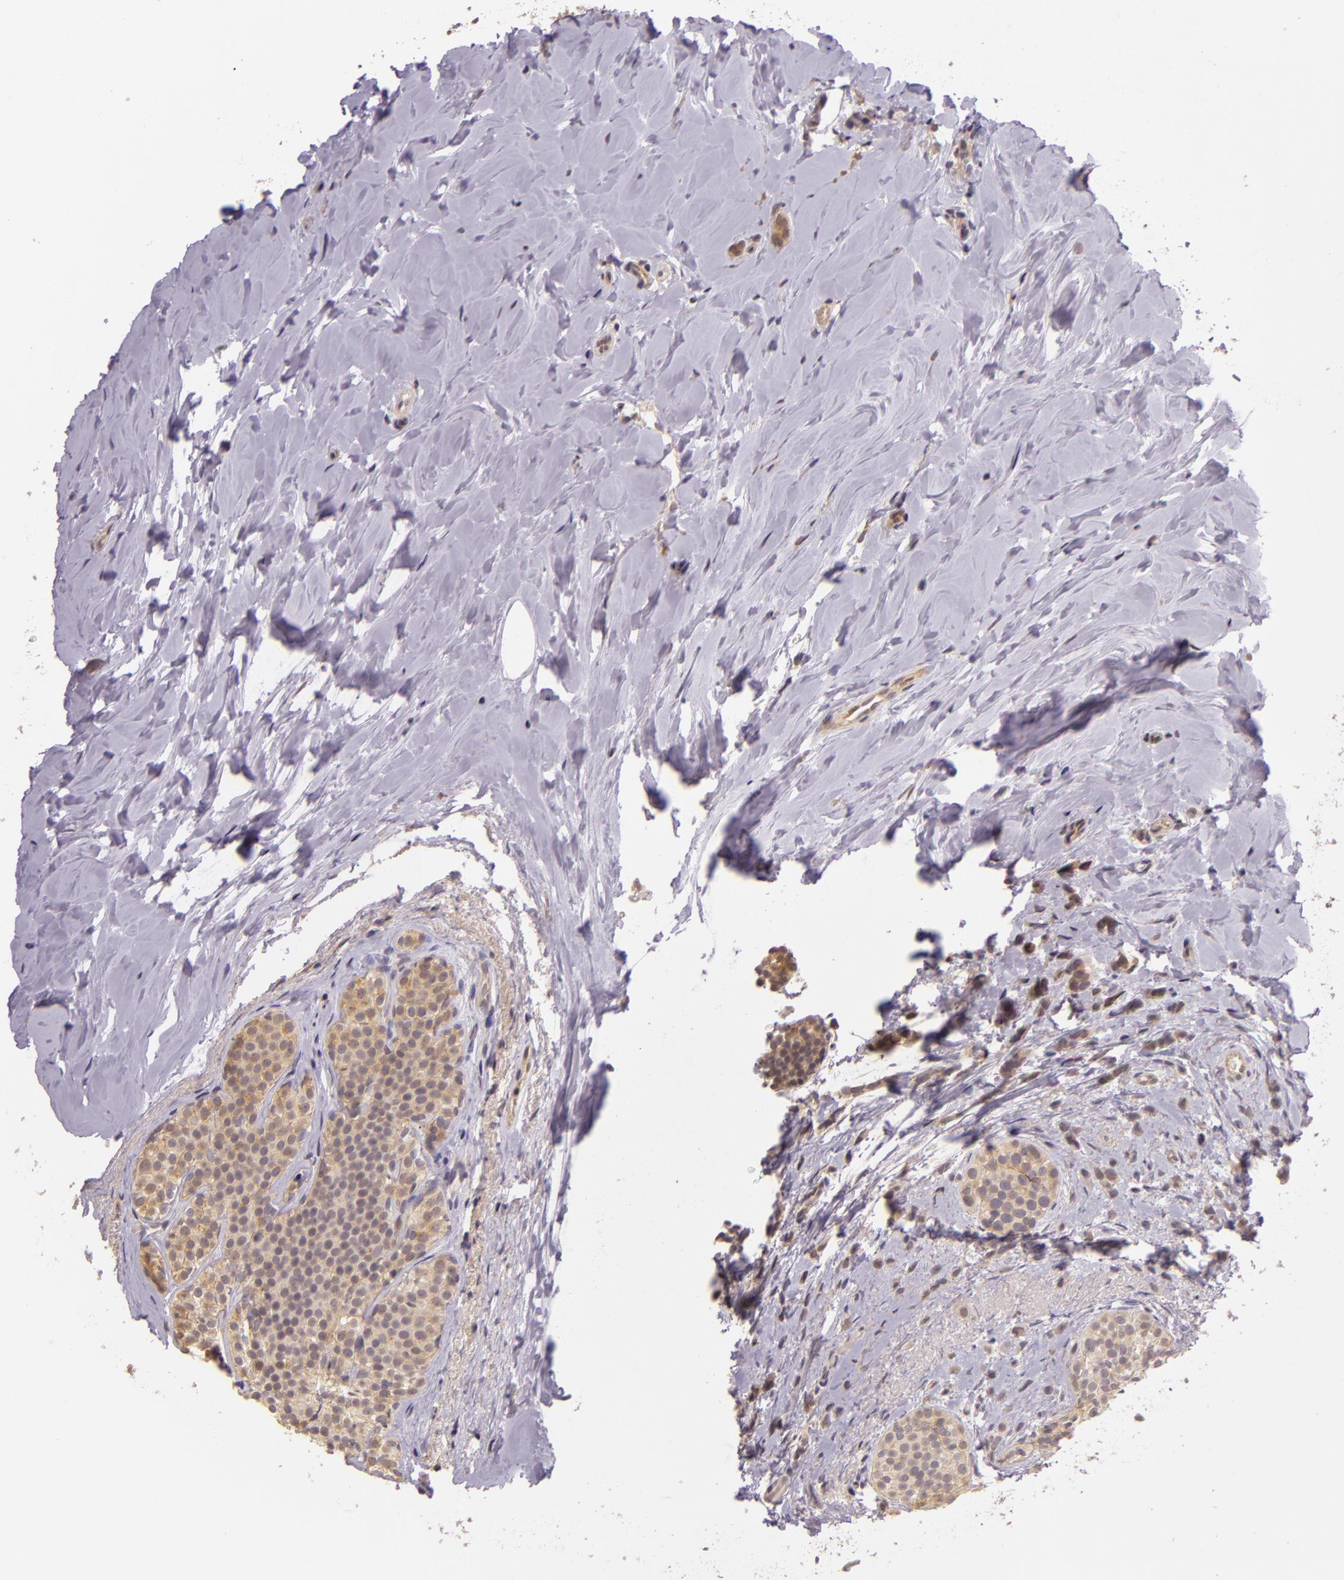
{"staining": {"intensity": "moderate", "quantity": ">75%", "location": "cytoplasmic/membranous"}, "tissue": "breast cancer", "cell_type": "Tumor cells", "image_type": "cancer", "snomed": [{"axis": "morphology", "description": "Lobular carcinoma"}, {"axis": "topography", "description": "Breast"}], "caption": "Breast lobular carcinoma stained for a protein (brown) exhibits moderate cytoplasmic/membranous positive expression in approximately >75% of tumor cells.", "gene": "ARMH4", "patient": {"sex": "female", "age": 64}}